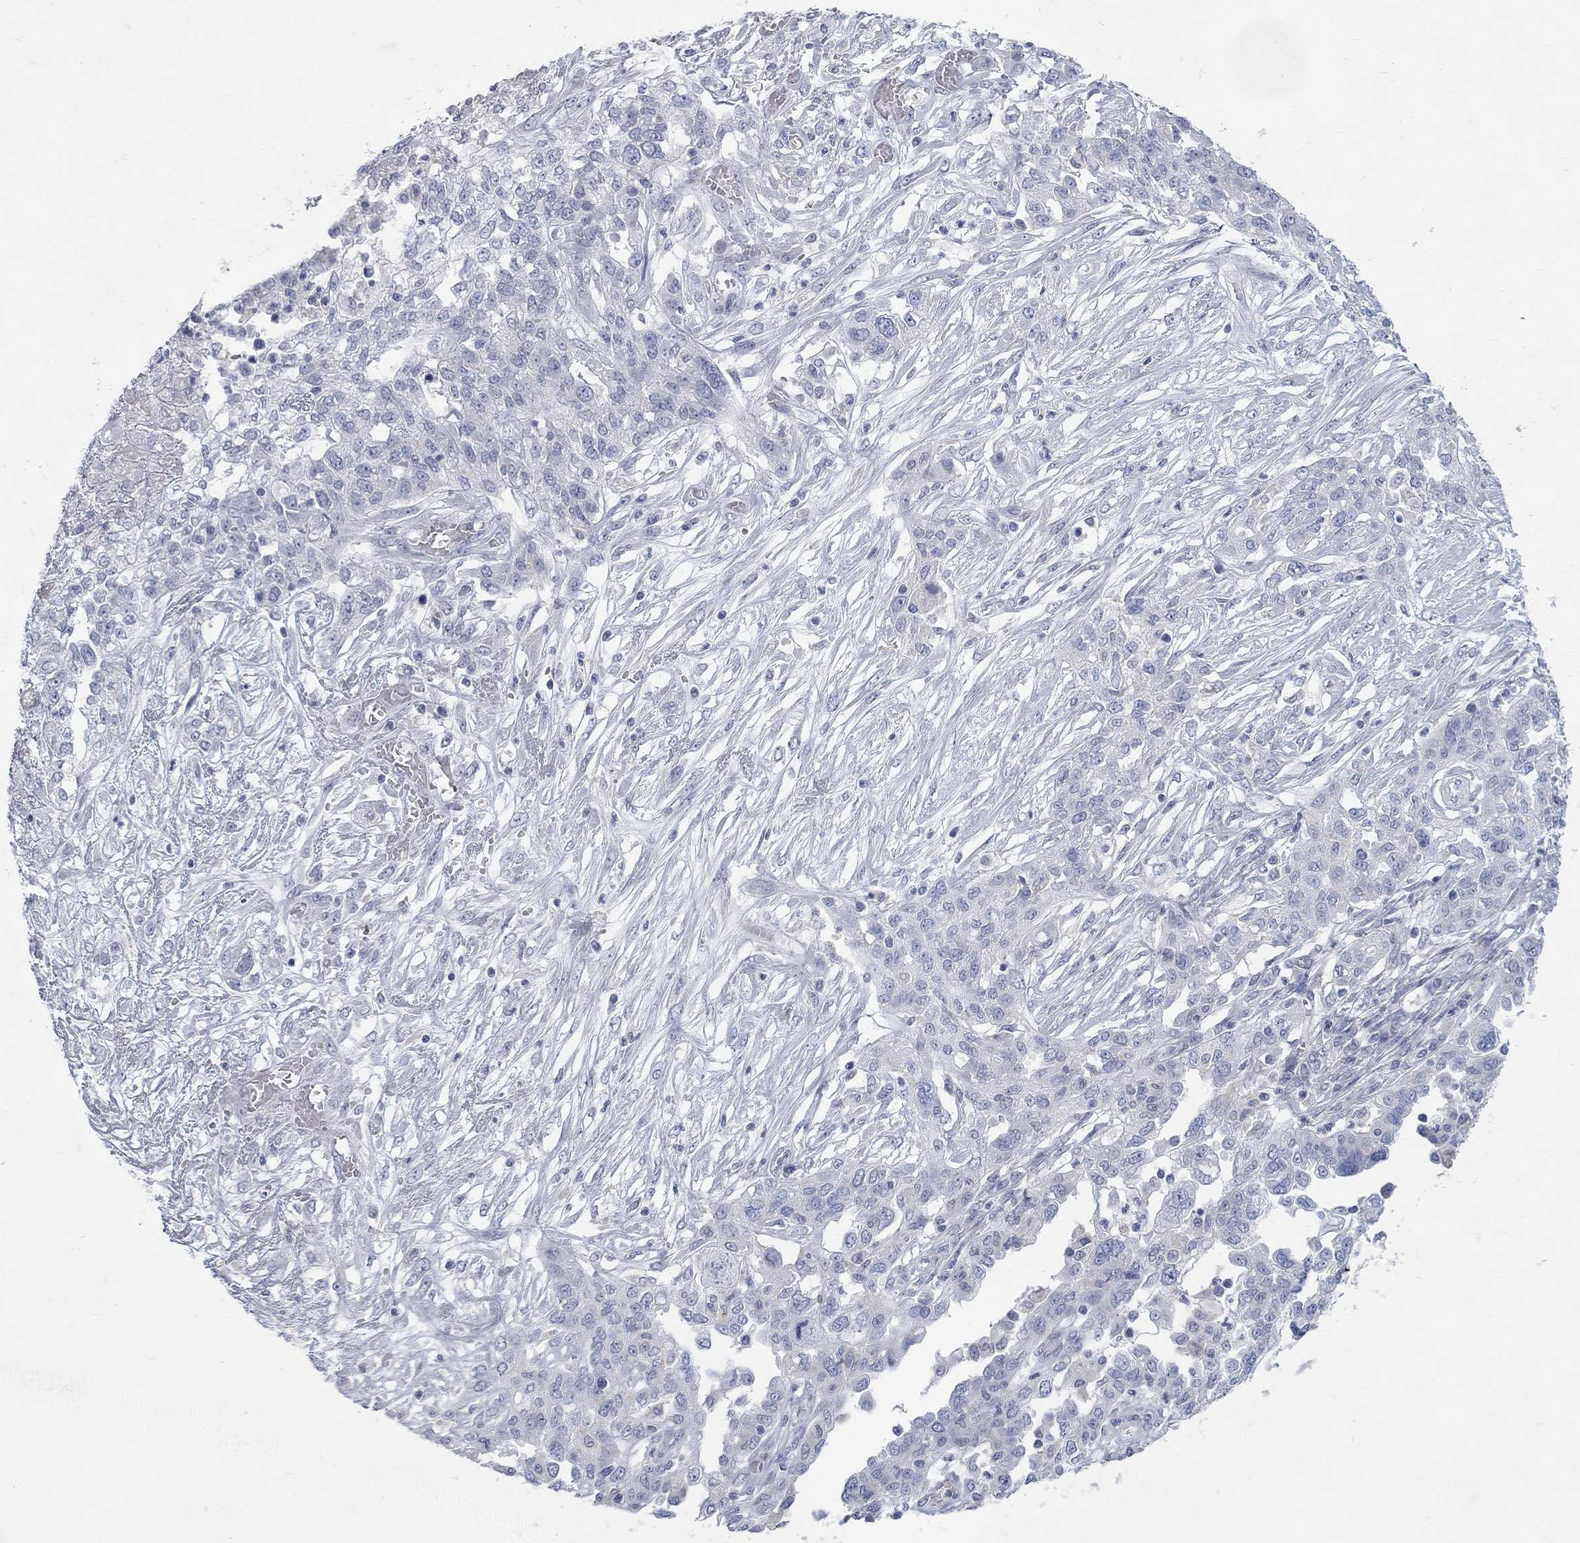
{"staining": {"intensity": "negative", "quantity": "none", "location": "none"}, "tissue": "ovarian cancer", "cell_type": "Tumor cells", "image_type": "cancer", "snomed": [{"axis": "morphology", "description": "Cystadenocarcinoma, serous, NOS"}, {"axis": "topography", "description": "Ovary"}], "caption": "This photomicrograph is of ovarian cancer stained with IHC to label a protein in brown with the nuclei are counter-stained blue. There is no expression in tumor cells.", "gene": "RFTN2", "patient": {"sex": "female", "age": 67}}